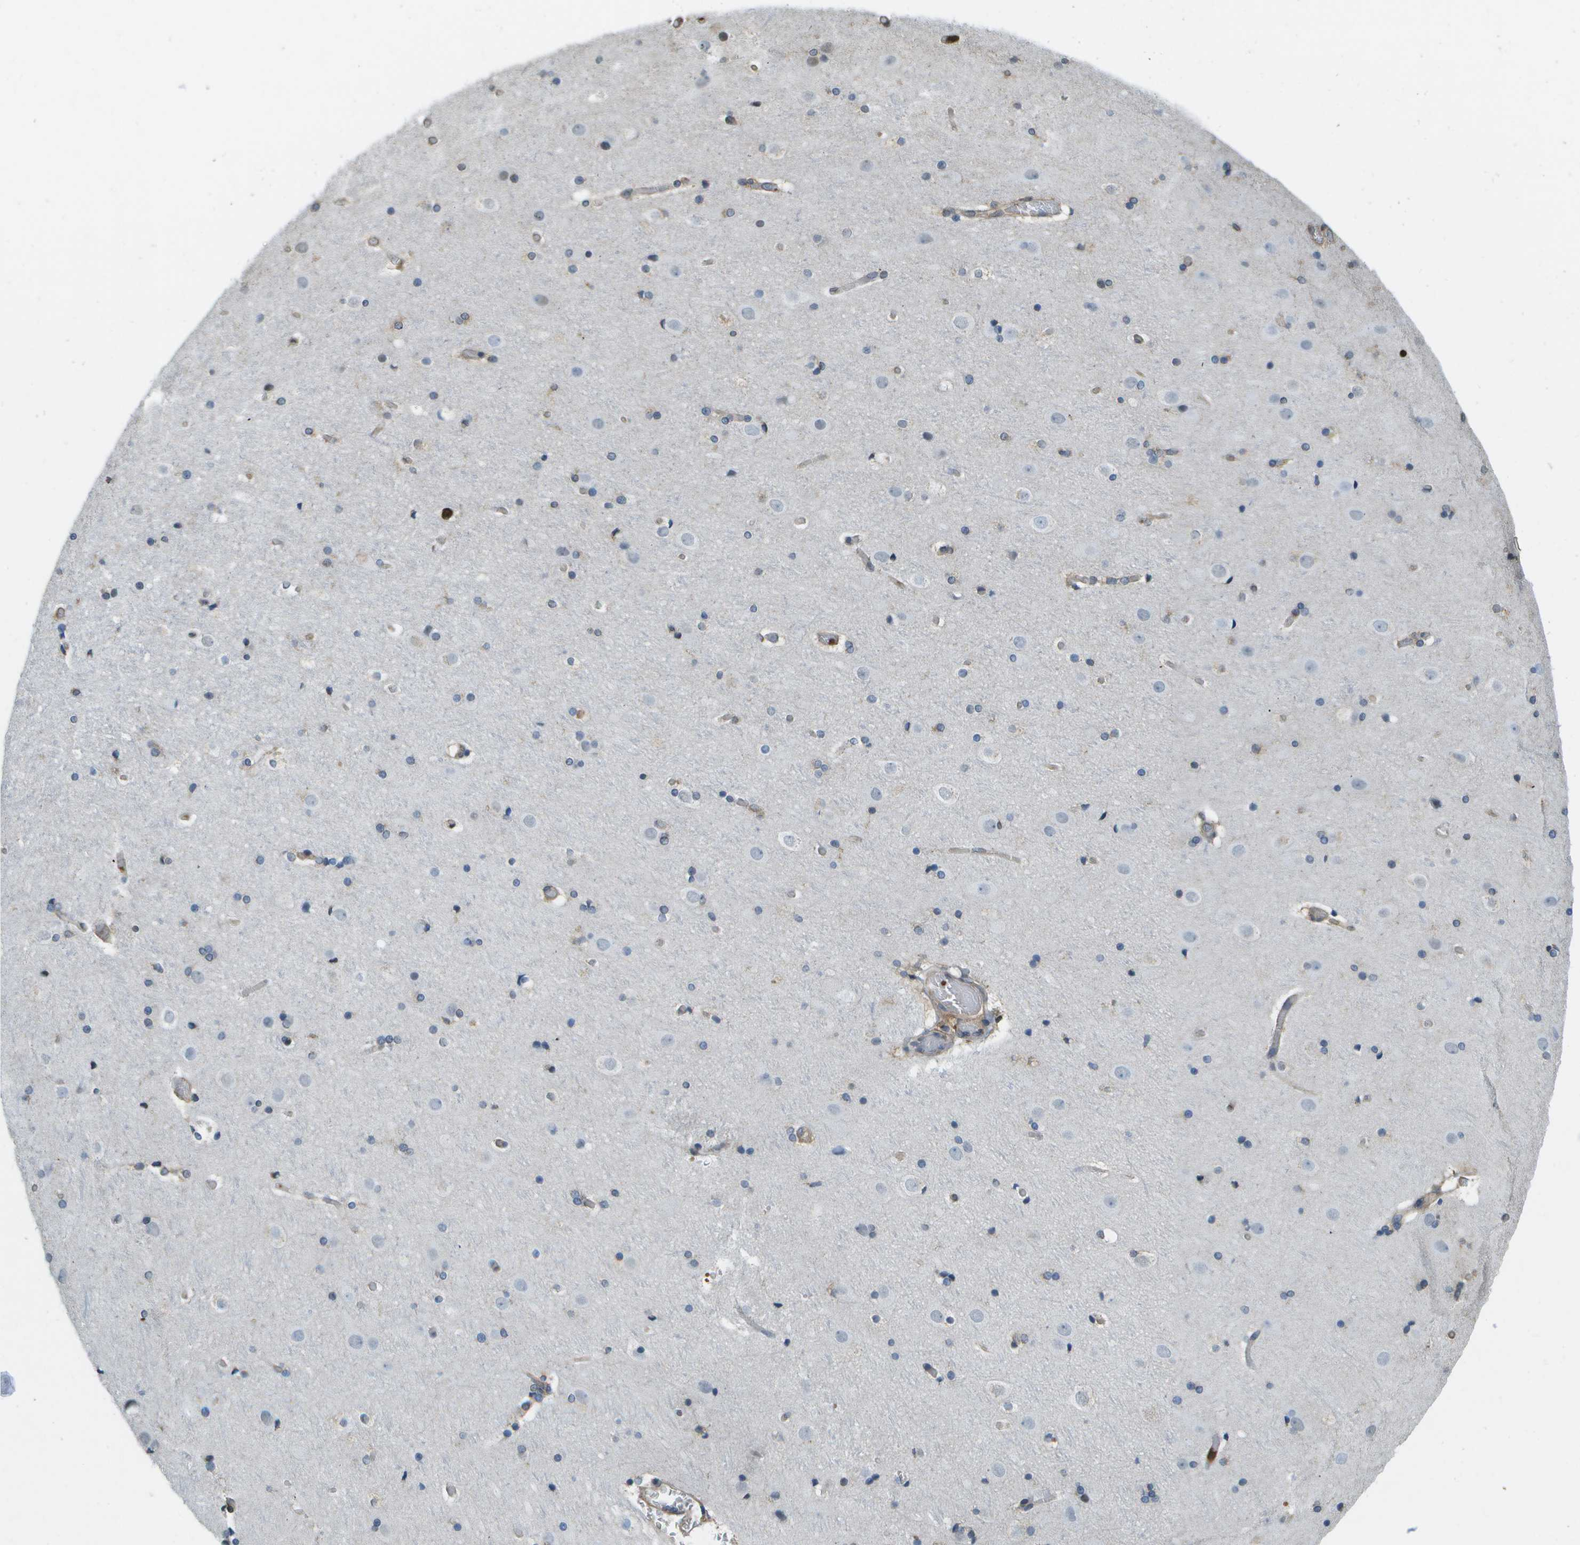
{"staining": {"intensity": "weak", "quantity": ">75%", "location": "cytoplasmic/membranous"}, "tissue": "cerebral cortex", "cell_type": "Endothelial cells", "image_type": "normal", "snomed": [{"axis": "morphology", "description": "Normal tissue, NOS"}, {"axis": "topography", "description": "Cerebral cortex"}], "caption": "The histopathology image reveals a brown stain indicating the presence of a protein in the cytoplasmic/membranous of endothelial cells in cerebral cortex. Using DAB (brown) and hematoxylin (blue) stains, captured at high magnification using brightfield microscopy.", "gene": "CACHD1", "patient": {"sex": "male", "age": 57}}